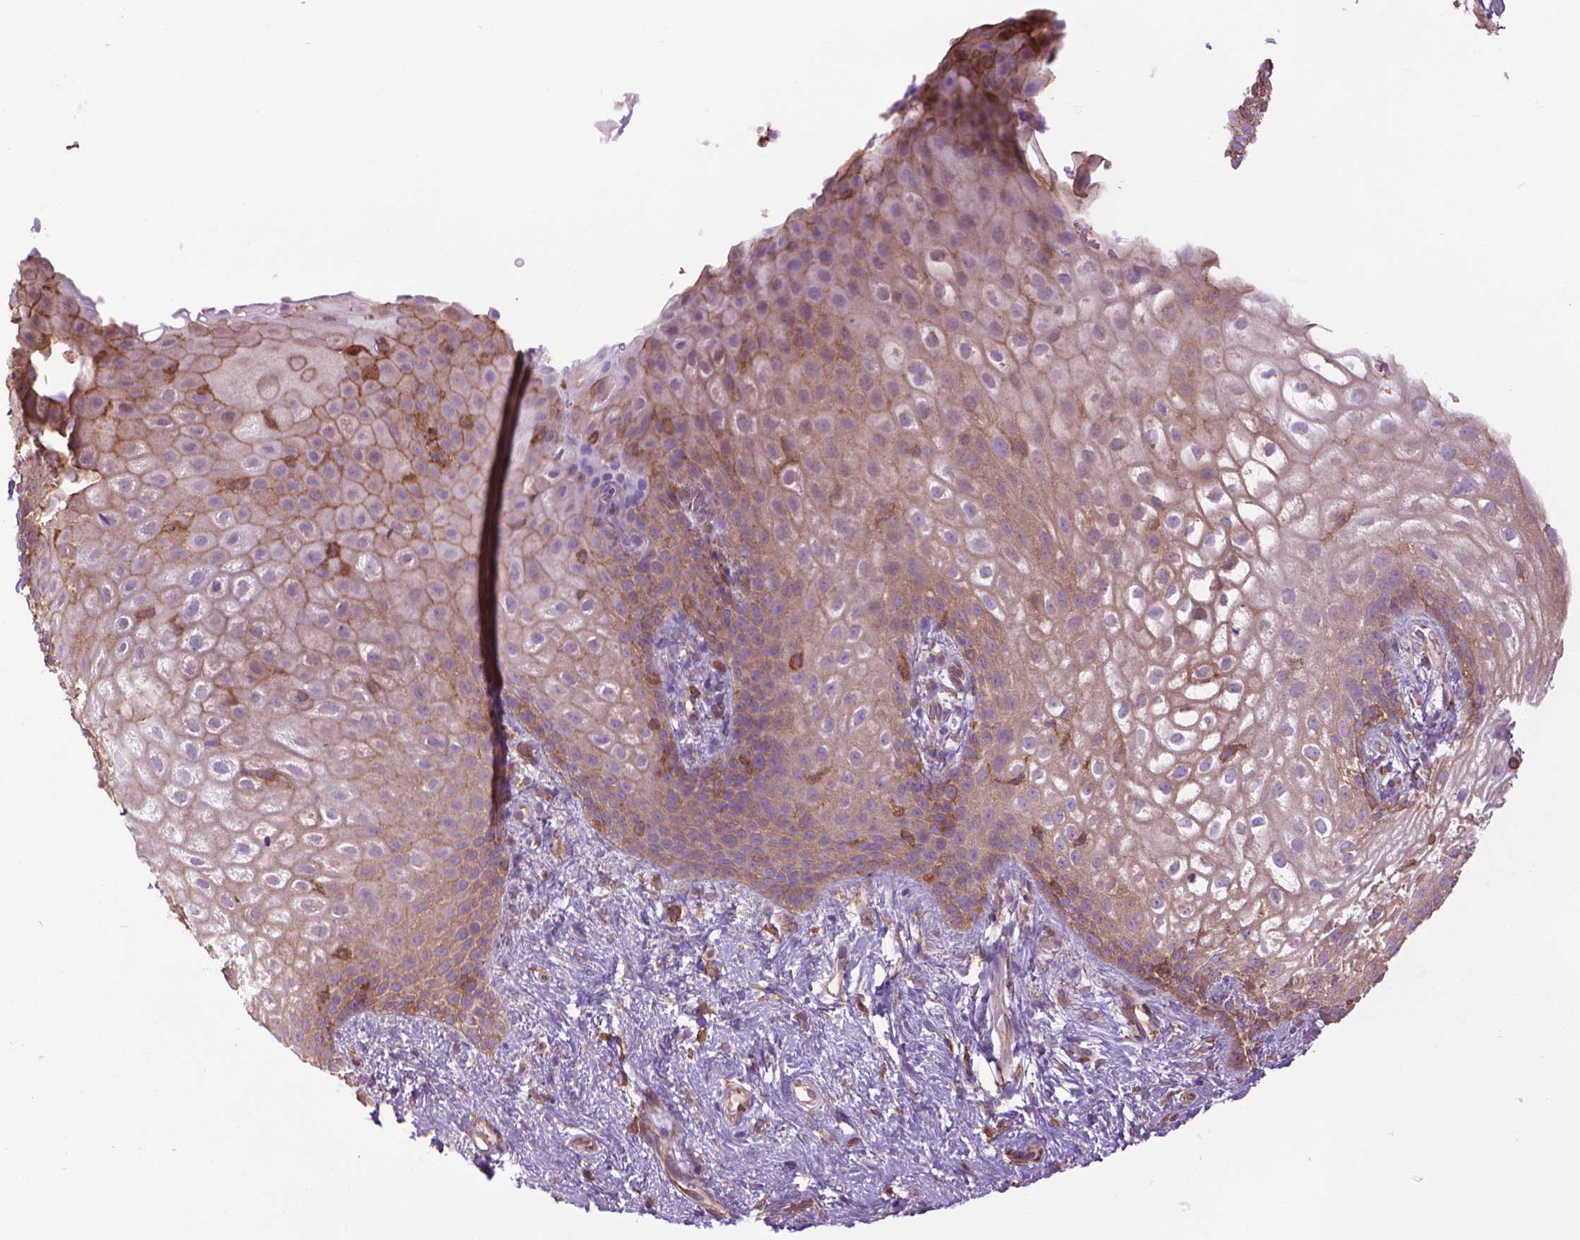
{"staining": {"intensity": "weak", "quantity": "25%-75%", "location": "cytoplasmic/membranous"}, "tissue": "skin", "cell_type": "Epidermal cells", "image_type": "normal", "snomed": [{"axis": "morphology", "description": "Normal tissue, NOS"}, {"axis": "topography", "description": "Anal"}], "caption": "This image reveals IHC staining of benign human skin, with low weak cytoplasmic/membranous positivity in approximately 25%-75% of epidermal cells.", "gene": "CORO1B", "patient": {"sex": "female", "age": 46}}